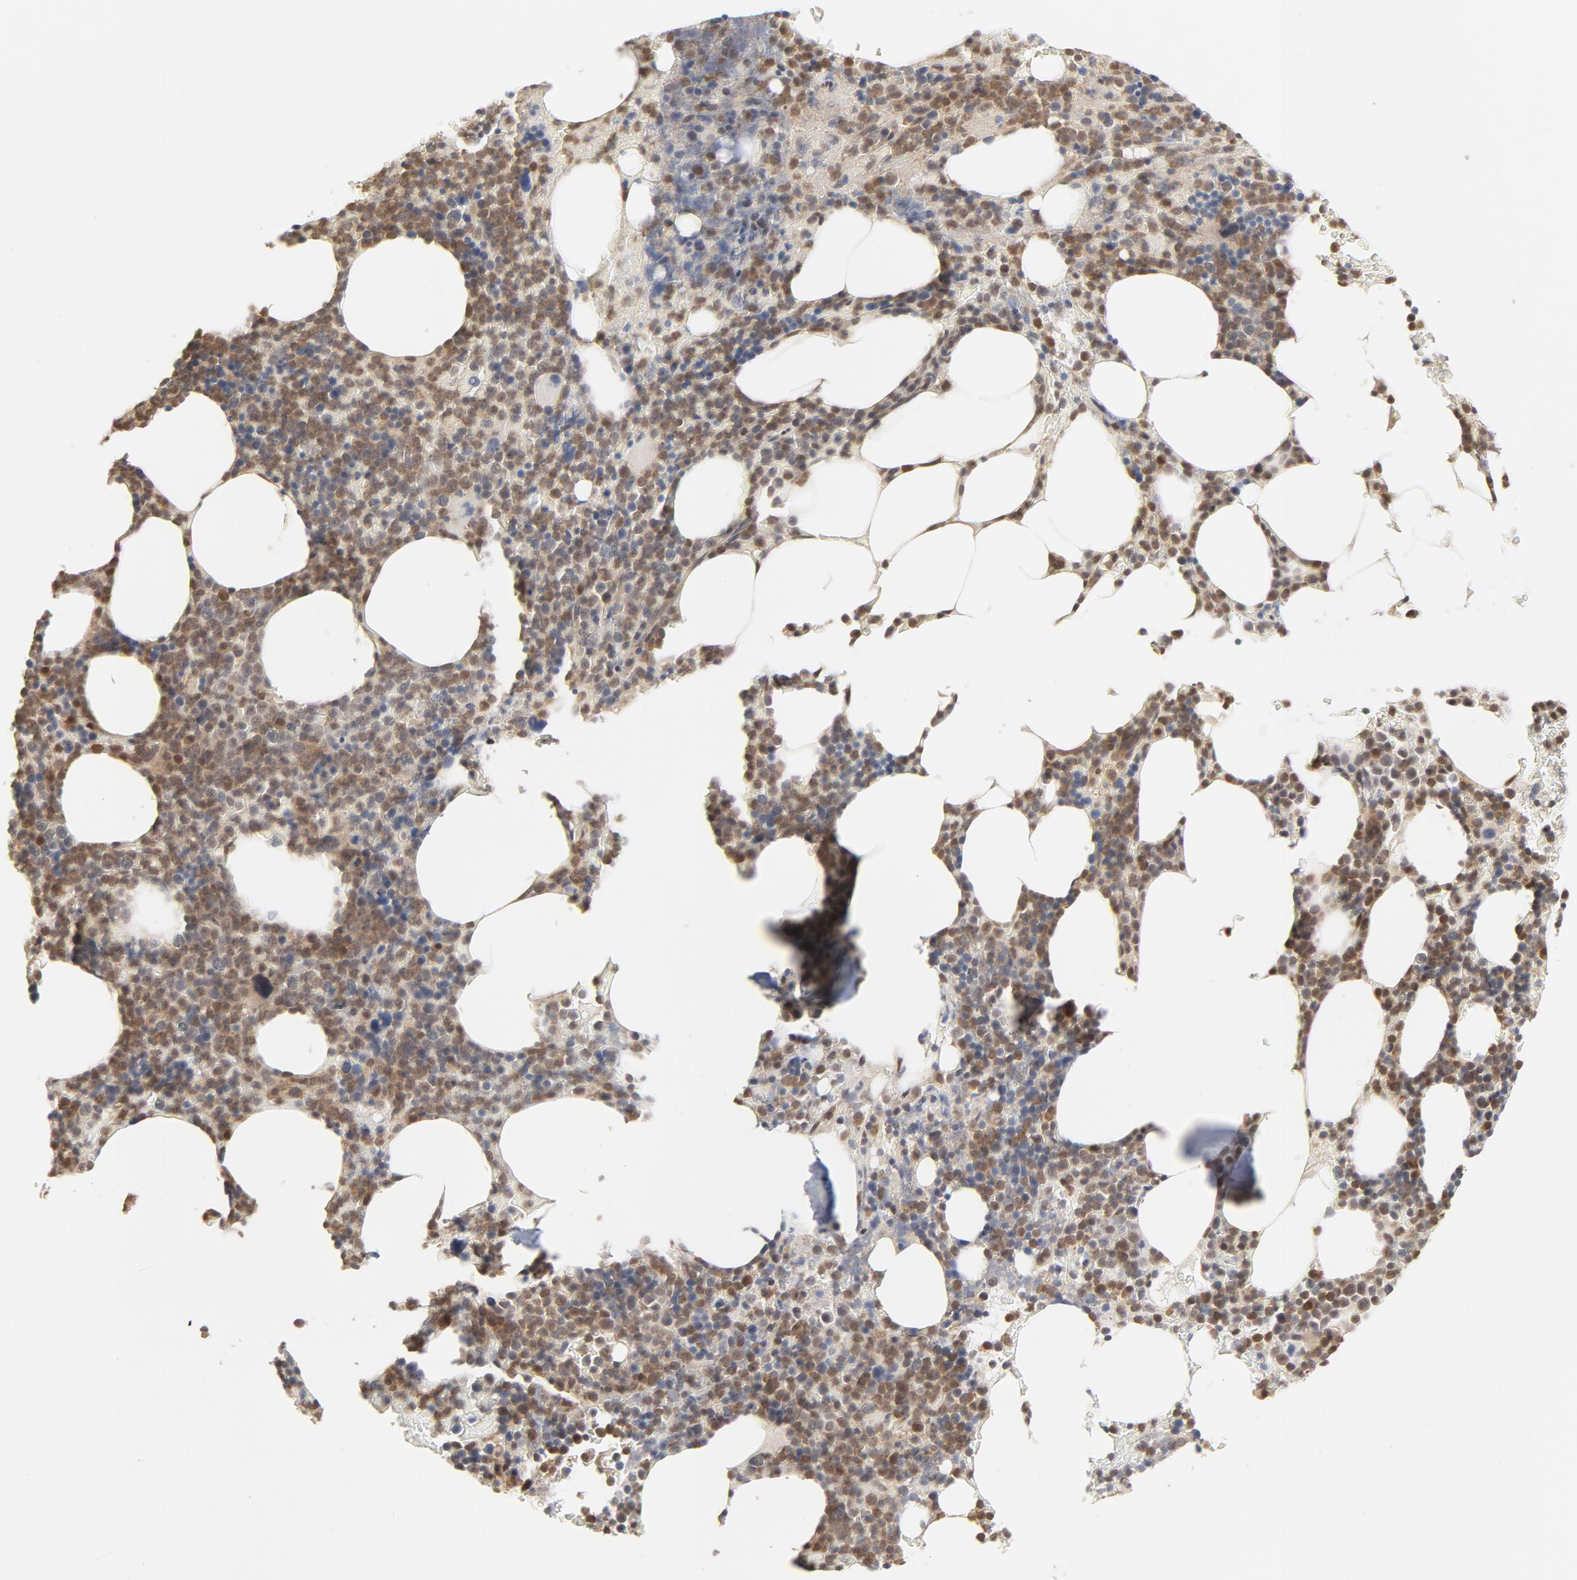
{"staining": {"intensity": "moderate", "quantity": "25%-75%", "location": "cytoplasmic/membranous,nuclear"}, "tissue": "bone marrow", "cell_type": "Hematopoietic cells", "image_type": "normal", "snomed": [{"axis": "morphology", "description": "Normal tissue, NOS"}, {"axis": "topography", "description": "Bone marrow"}], "caption": "Protein expression by immunohistochemistry exhibits moderate cytoplasmic/membranous,nuclear expression in approximately 25%-75% of hematopoietic cells in benign bone marrow. (DAB IHC, brown staining for protein, blue staining for nuclei).", "gene": "NEDD8", "patient": {"sex": "female", "age": 66}}